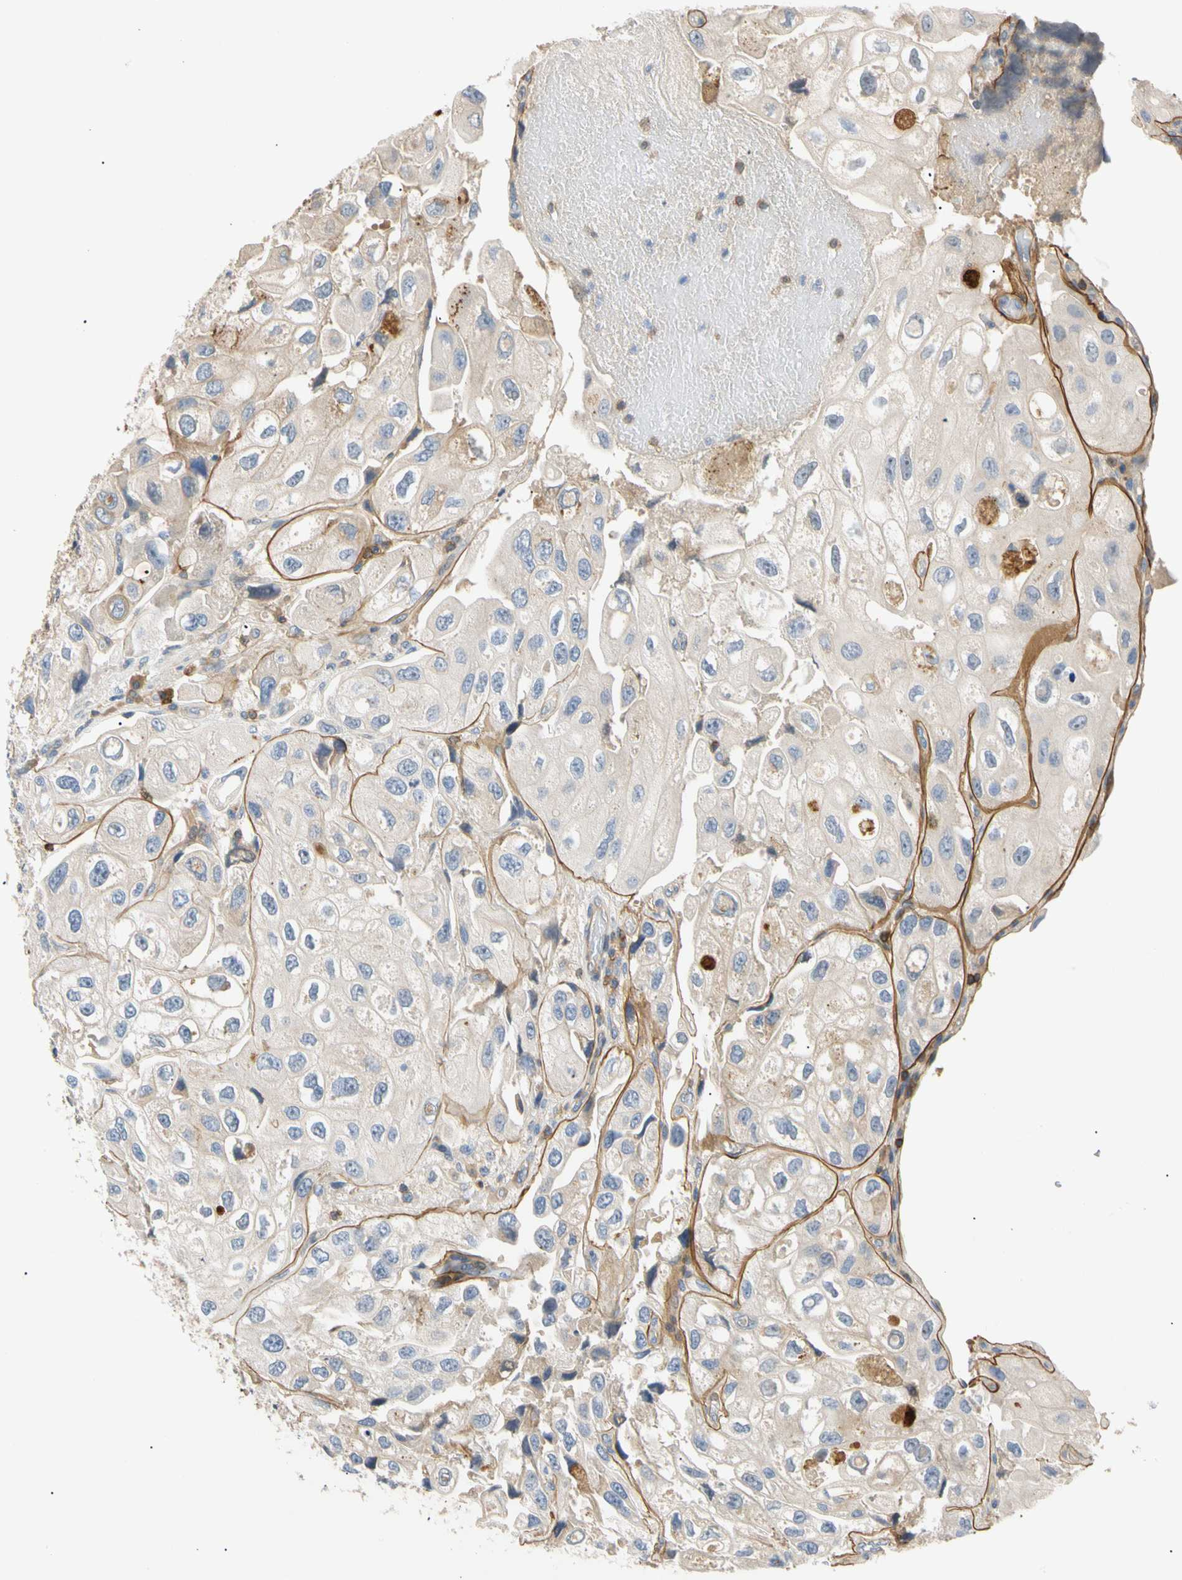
{"staining": {"intensity": "negative", "quantity": "none", "location": "none"}, "tissue": "urothelial cancer", "cell_type": "Tumor cells", "image_type": "cancer", "snomed": [{"axis": "morphology", "description": "Urothelial carcinoma, High grade"}, {"axis": "topography", "description": "Urinary bladder"}], "caption": "This micrograph is of urothelial cancer stained with immunohistochemistry to label a protein in brown with the nuclei are counter-stained blue. There is no expression in tumor cells.", "gene": "TNFRSF18", "patient": {"sex": "female", "age": 64}}